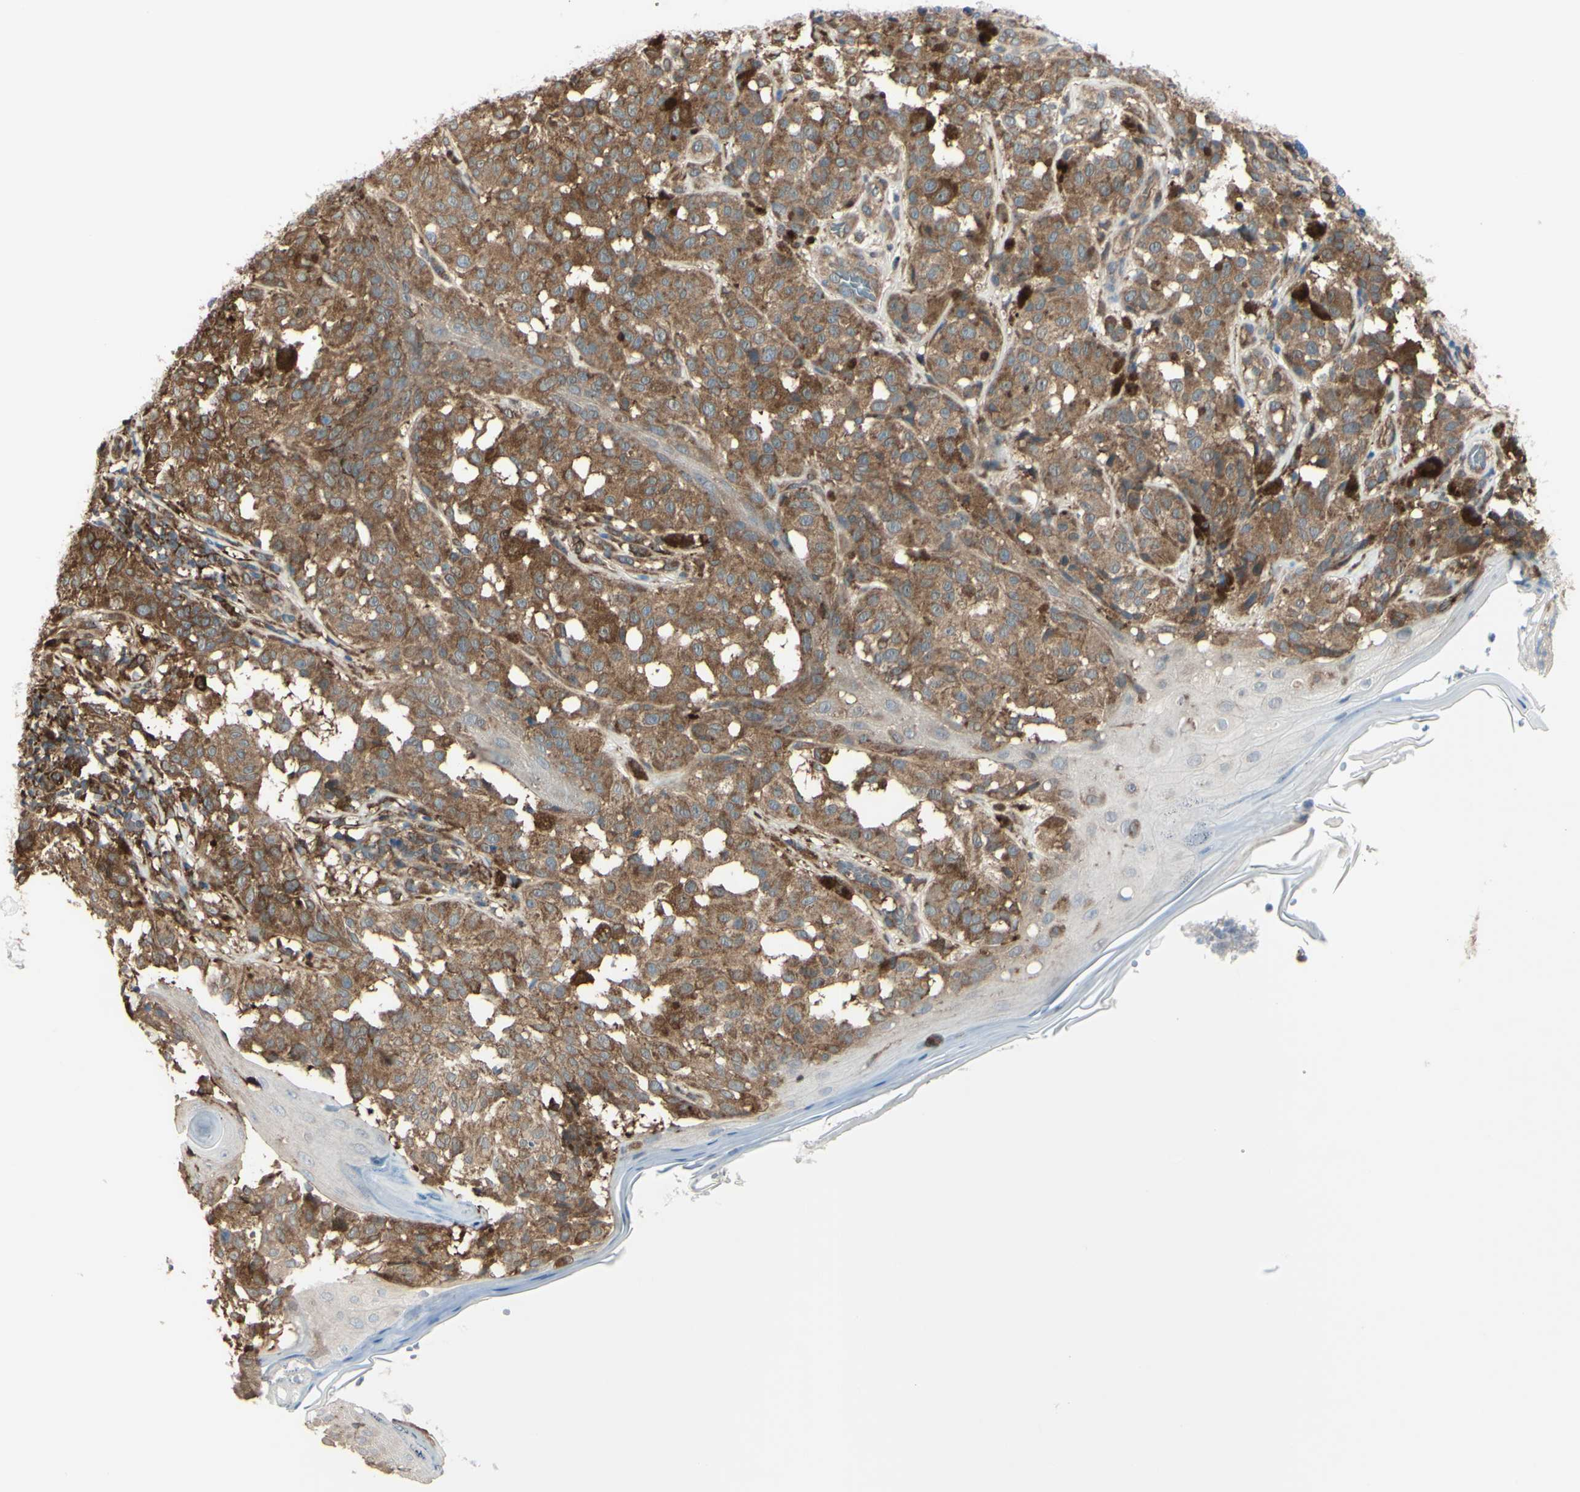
{"staining": {"intensity": "moderate", "quantity": ">75%", "location": "cytoplasmic/membranous"}, "tissue": "melanoma", "cell_type": "Tumor cells", "image_type": "cancer", "snomed": [{"axis": "morphology", "description": "Malignant melanoma, NOS"}, {"axis": "topography", "description": "Skin"}], "caption": "Malignant melanoma stained for a protein demonstrates moderate cytoplasmic/membranous positivity in tumor cells. The staining was performed using DAB, with brown indicating positive protein expression. Nuclei are stained blue with hematoxylin.", "gene": "IGSF9B", "patient": {"sex": "female", "age": 46}}